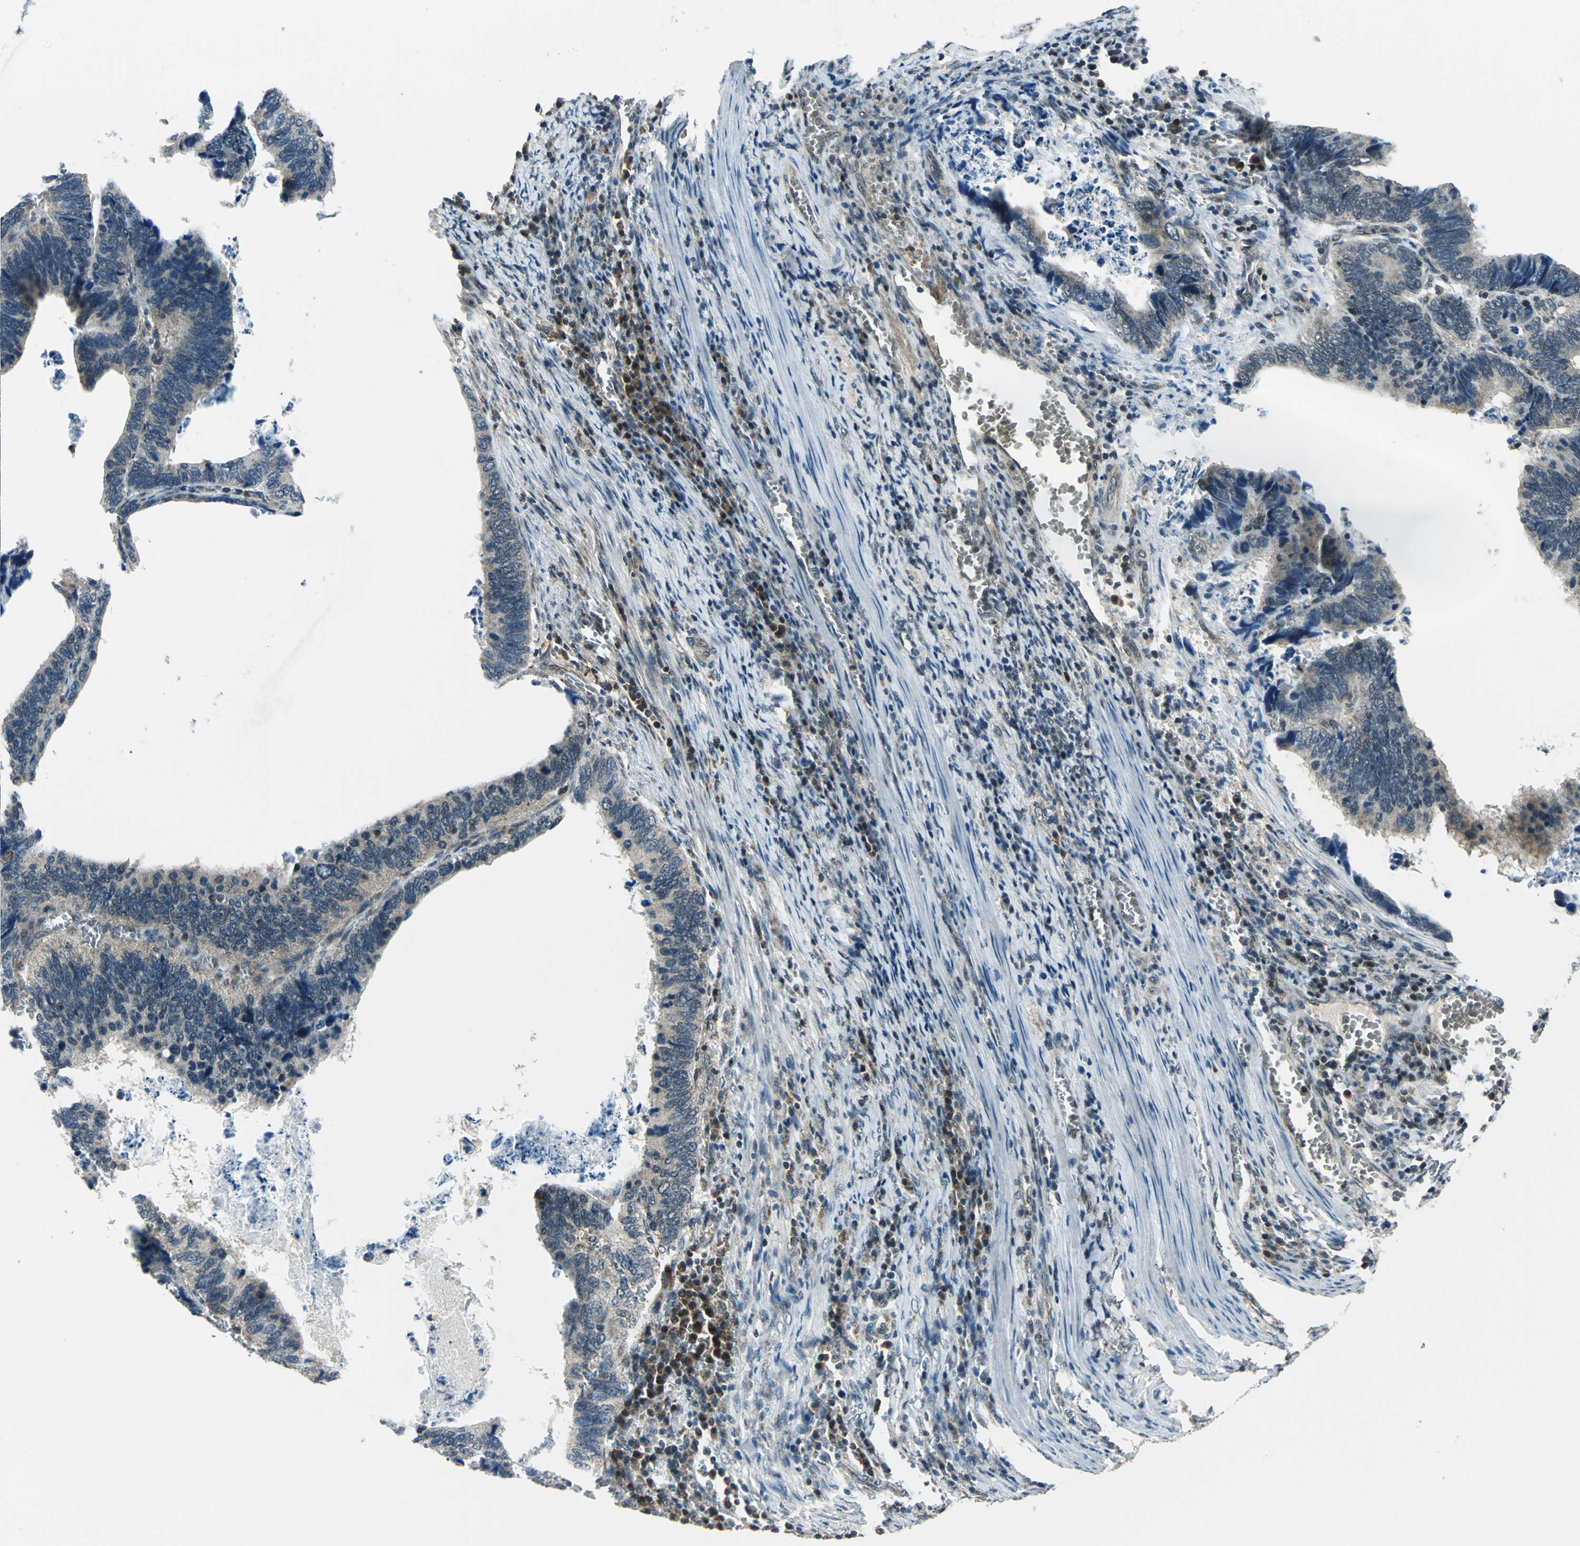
{"staining": {"intensity": "weak", "quantity": ">75%", "location": "cytoplasmic/membranous"}, "tissue": "colorectal cancer", "cell_type": "Tumor cells", "image_type": "cancer", "snomed": [{"axis": "morphology", "description": "Adenocarcinoma, NOS"}, {"axis": "topography", "description": "Colon"}], "caption": "The histopathology image exhibits a brown stain indicating the presence of a protein in the cytoplasmic/membranous of tumor cells in colorectal cancer. The protein is stained brown, and the nuclei are stained in blue (DAB (3,3'-diaminobenzidine) IHC with brightfield microscopy, high magnification).", "gene": "NUDT2", "patient": {"sex": "male", "age": 72}}